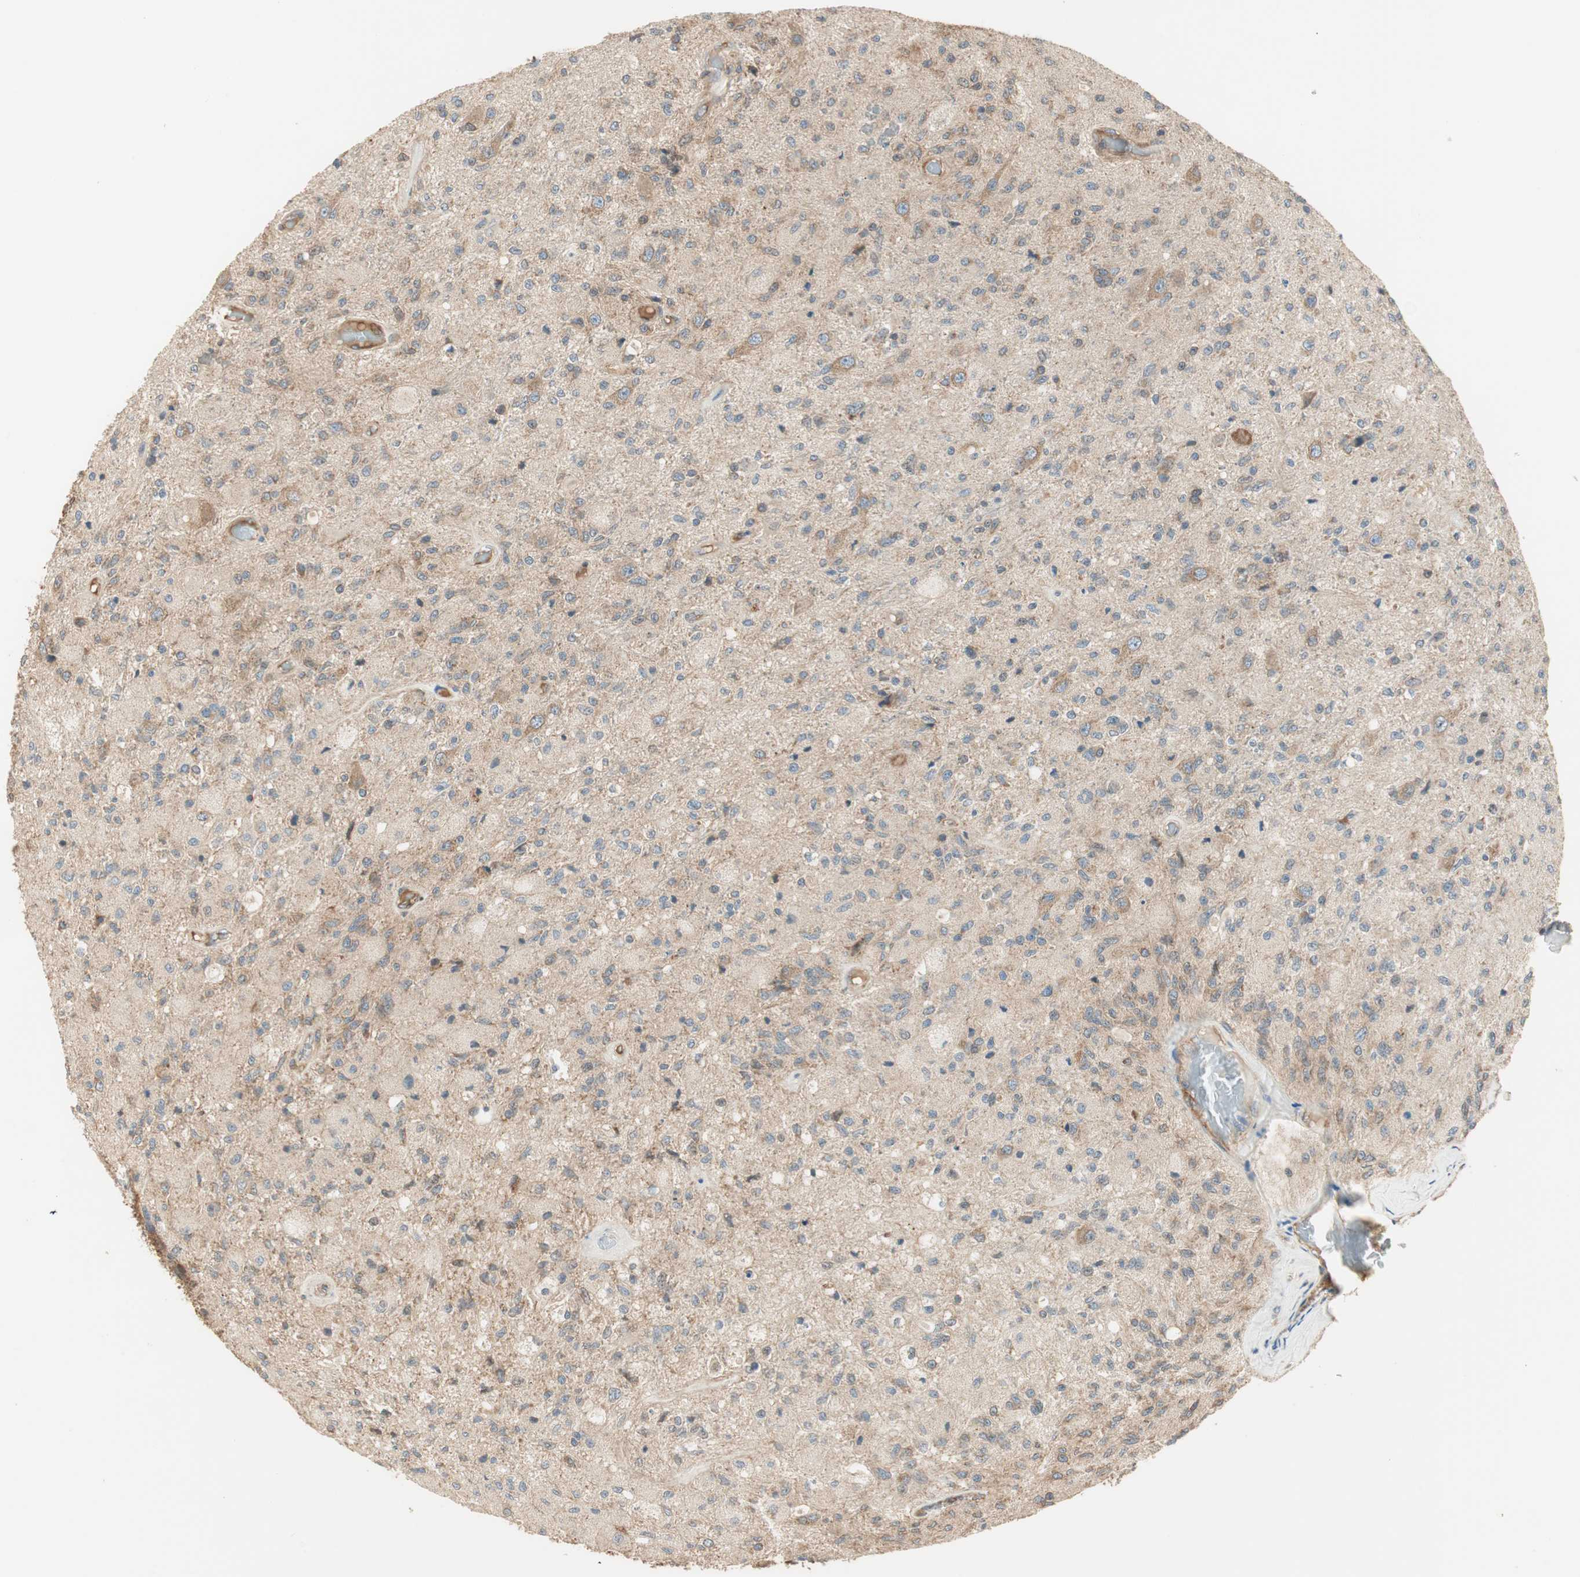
{"staining": {"intensity": "weak", "quantity": ">75%", "location": "cytoplasmic/membranous"}, "tissue": "glioma", "cell_type": "Tumor cells", "image_type": "cancer", "snomed": [{"axis": "morphology", "description": "Normal tissue, NOS"}, {"axis": "morphology", "description": "Glioma, malignant, High grade"}, {"axis": "topography", "description": "Cerebral cortex"}], "caption": "Human malignant glioma (high-grade) stained with a brown dye reveals weak cytoplasmic/membranous positive staining in approximately >75% of tumor cells.", "gene": "CTTNBP2NL", "patient": {"sex": "male", "age": 77}}